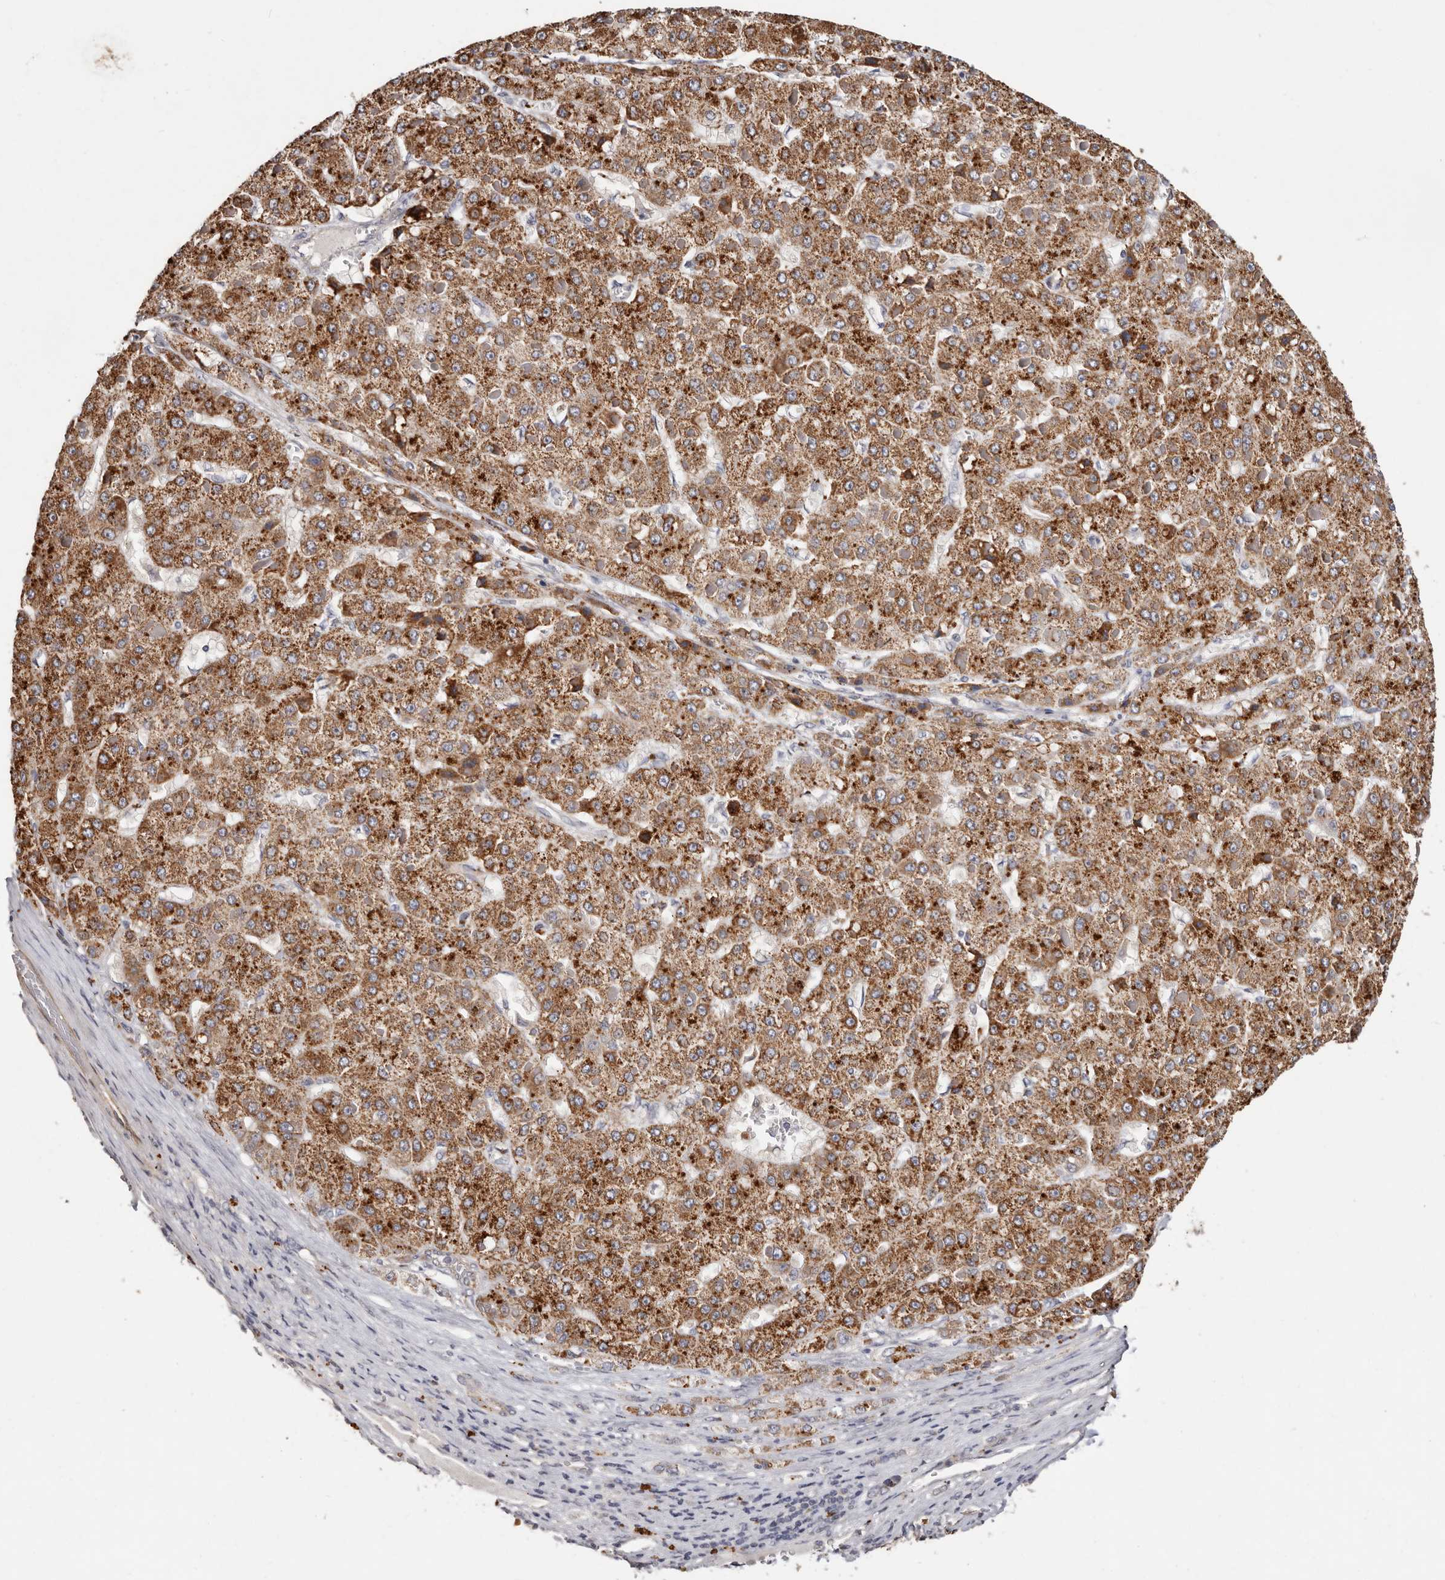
{"staining": {"intensity": "strong", "quantity": ">75%", "location": "cytoplasmic/membranous"}, "tissue": "liver cancer", "cell_type": "Tumor cells", "image_type": "cancer", "snomed": [{"axis": "morphology", "description": "Carcinoma, Hepatocellular, NOS"}, {"axis": "topography", "description": "Liver"}], "caption": "Human liver hepatocellular carcinoma stained for a protein (brown) shows strong cytoplasmic/membranous positive expression in about >75% of tumor cells.", "gene": "THBS3", "patient": {"sex": "female", "age": 73}}